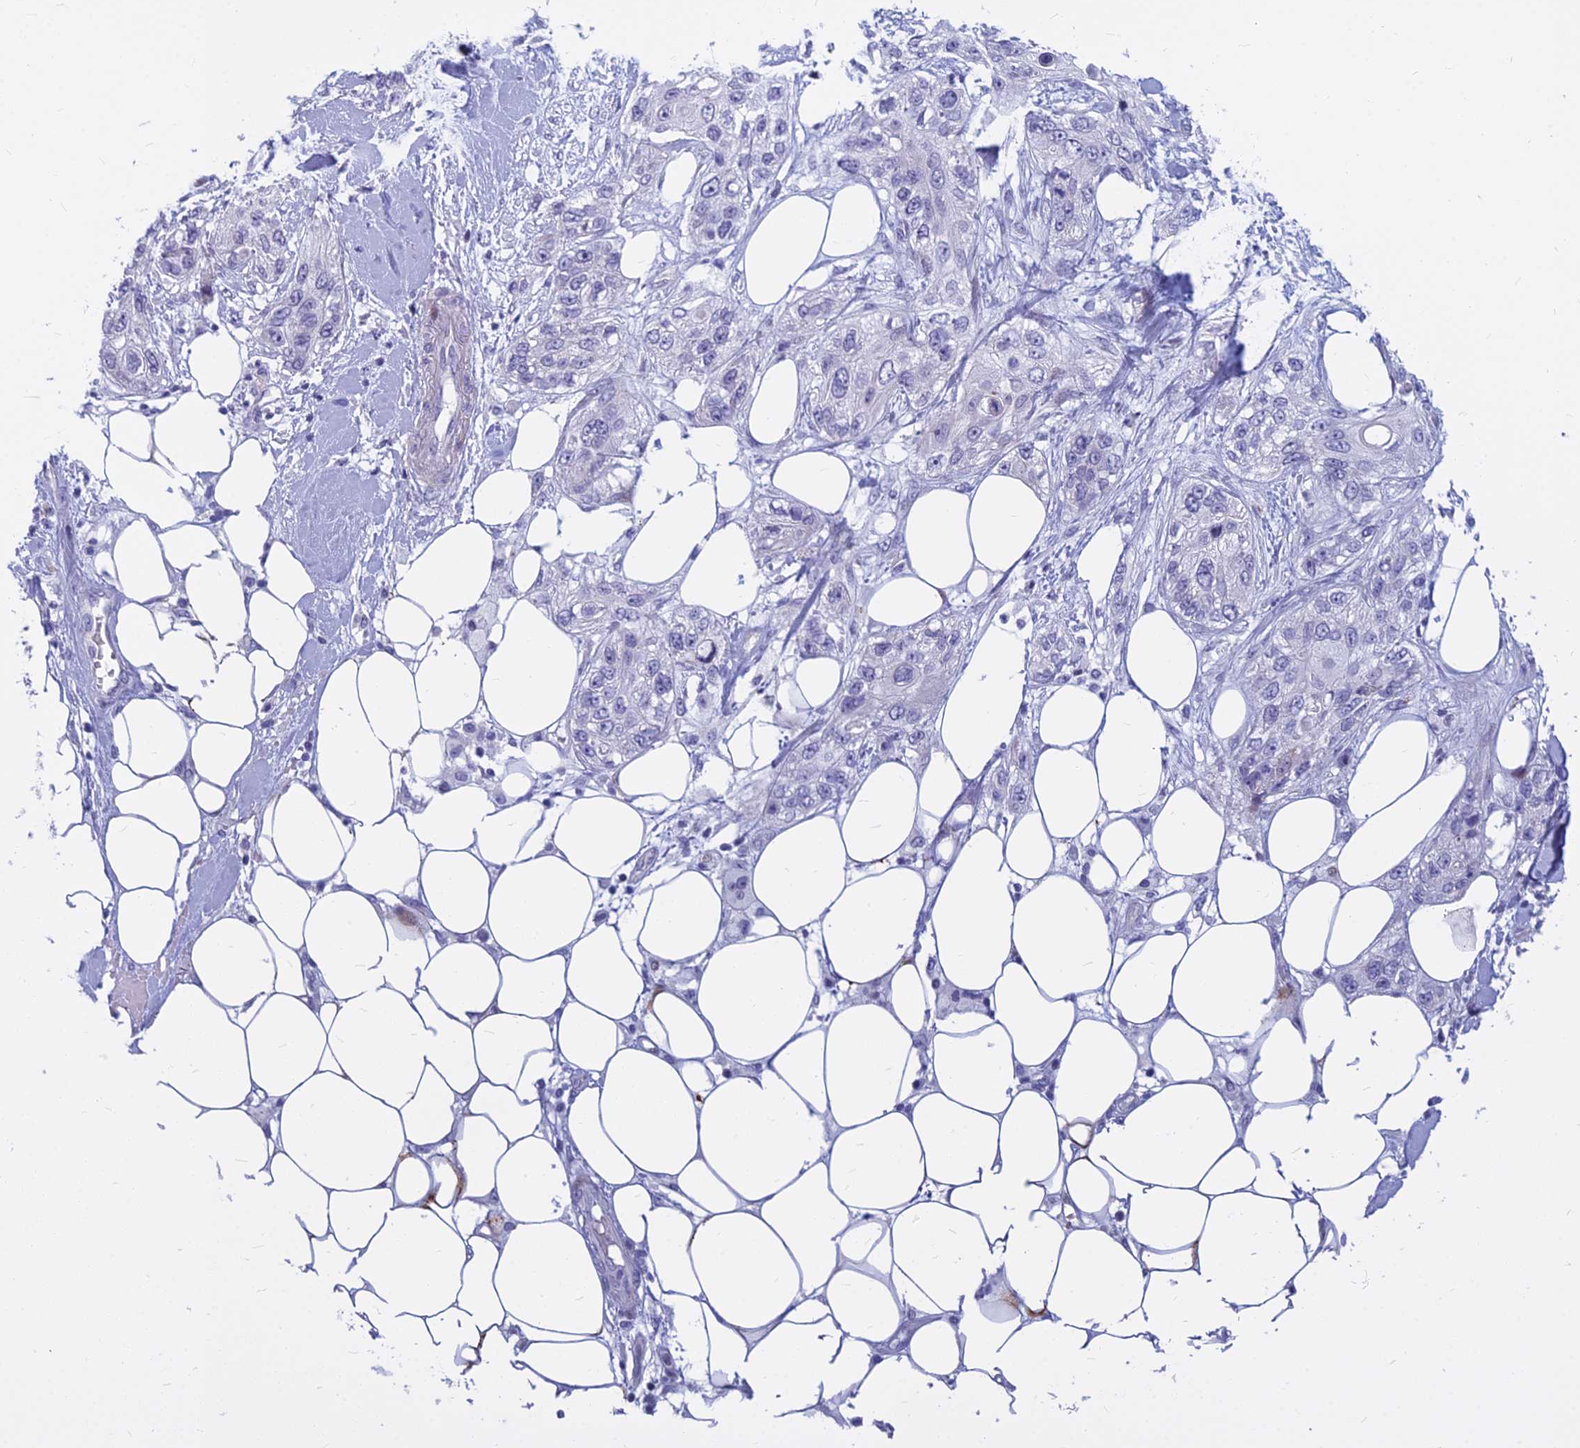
{"staining": {"intensity": "negative", "quantity": "none", "location": "none"}, "tissue": "skin cancer", "cell_type": "Tumor cells", "image_type": "cancer", "snomed": [{"axis": "morphology", "description": "Normal tissue, NOS"}, {"axis": "morphology", "description": "Squamous cell carcinoma, NOS"}, {"axis": "topography", "description": "Skin"}], "caption": "Photomicrograph shows no significant protein positivity in tumor cells of squamous cell carcinoma (skin).", "gene": "MYBPC2", "patient": {"sex": "male", "age": 72}}